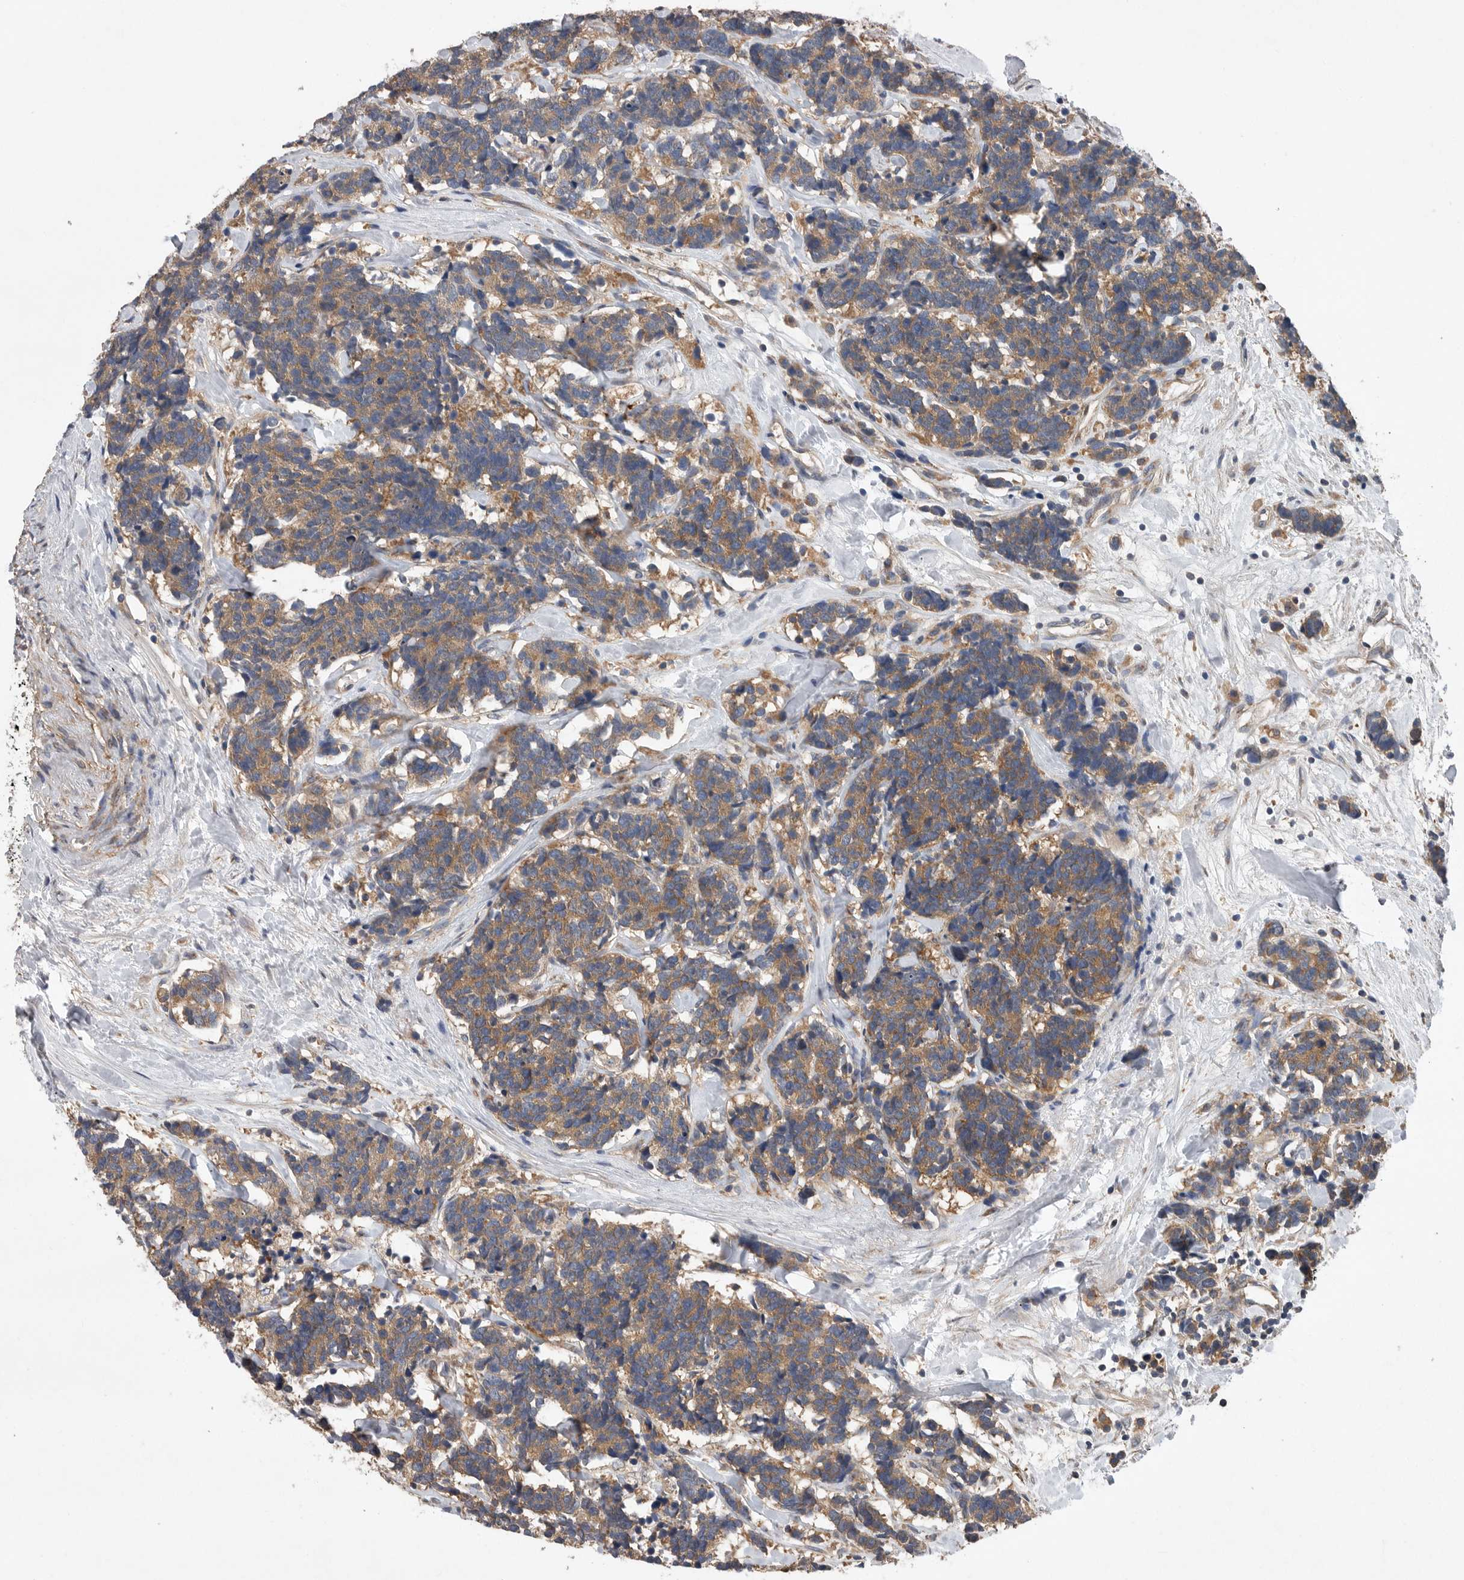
{"staining": {"intensity": "moderate", "quantity": ">75%", "location": "cytoplasmic/membranous"}, "tissue": "carcinoid", "cell_type": "Tumor cells", "image_type": "cancer", "snomed": [{"axis": "morphology", "description": "Carcinoma, NOS"}, {"axis": "morphology", "description": "Carcinoid, malignant, NOS"}, {"axis": "topography", "description": "Urinary bladder"}], "caption": "Immunohistochemical staining of human carcinoma reveals medium levels of moderate cytoplasmic/membranous expression in about >75% of tumor cells.", "gene": "OXR1", "patient": {"sex": "male", "age": 57}}